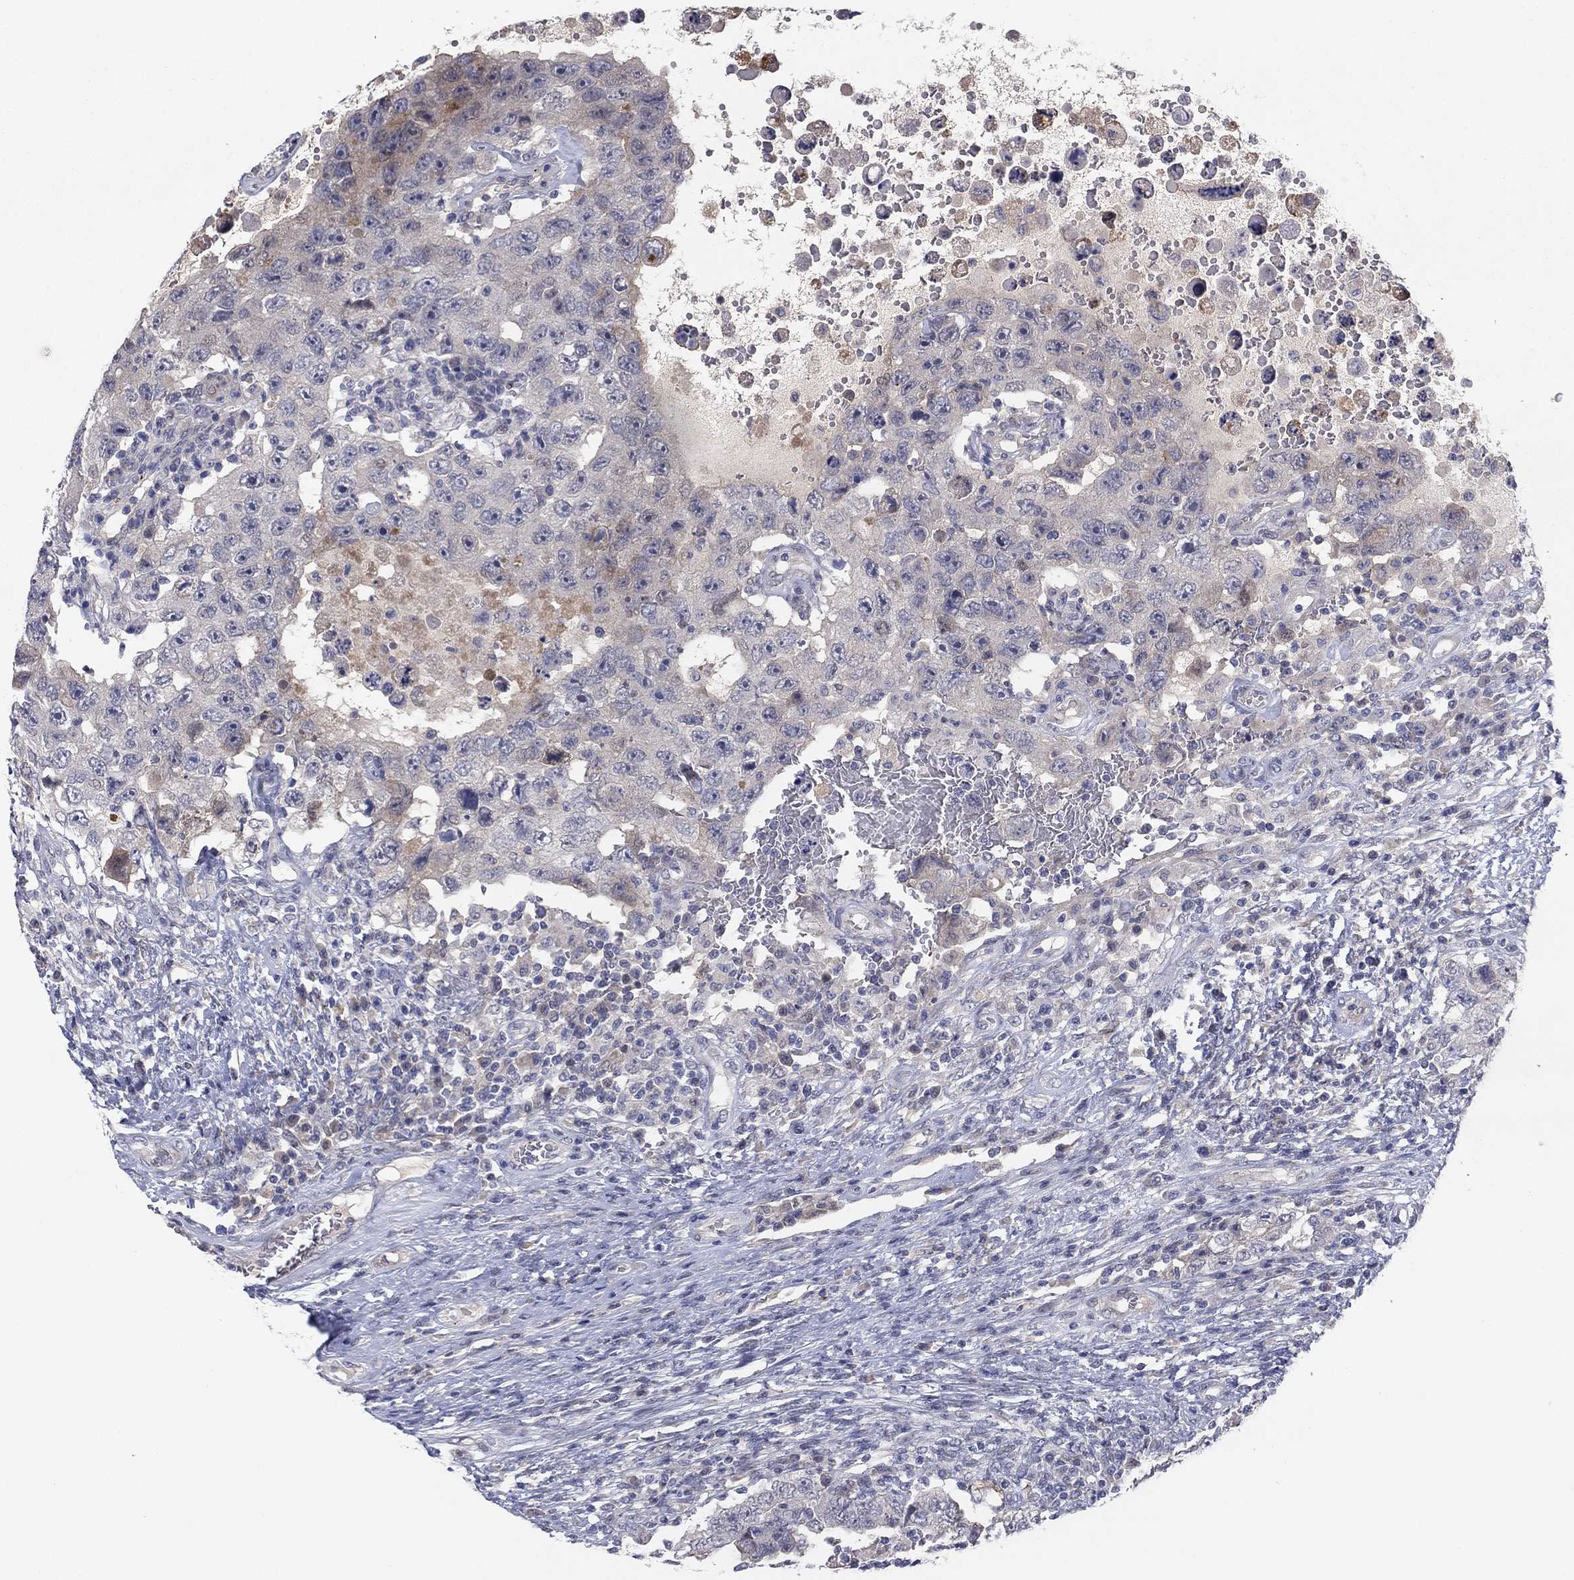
{"staining": {"intensity": "weak", "quantity": "<25%", "location": "cytoplasmic/membranous"}, "tissue": "testis cancer", "cell_type": "Tumor cells", "image_type": "cancer", "snomed": [{"axis": "morphology", "description": "Carcinoma, Embryonal, NOS"}, {"axis": "topography", "description": "Testis"}], "caption": "A photomicrograph of embryonal carcinoma (testis) stained for a protein demonstrates no brown staining in tumor cells. The staining was performed using DAB to visualize the protein expression in brown, while the nuclei were stained in blue with hematoxylin (Magnification: 20x).", "gene": "AMN1", "patient": {"sex": "male", "age": 26}}